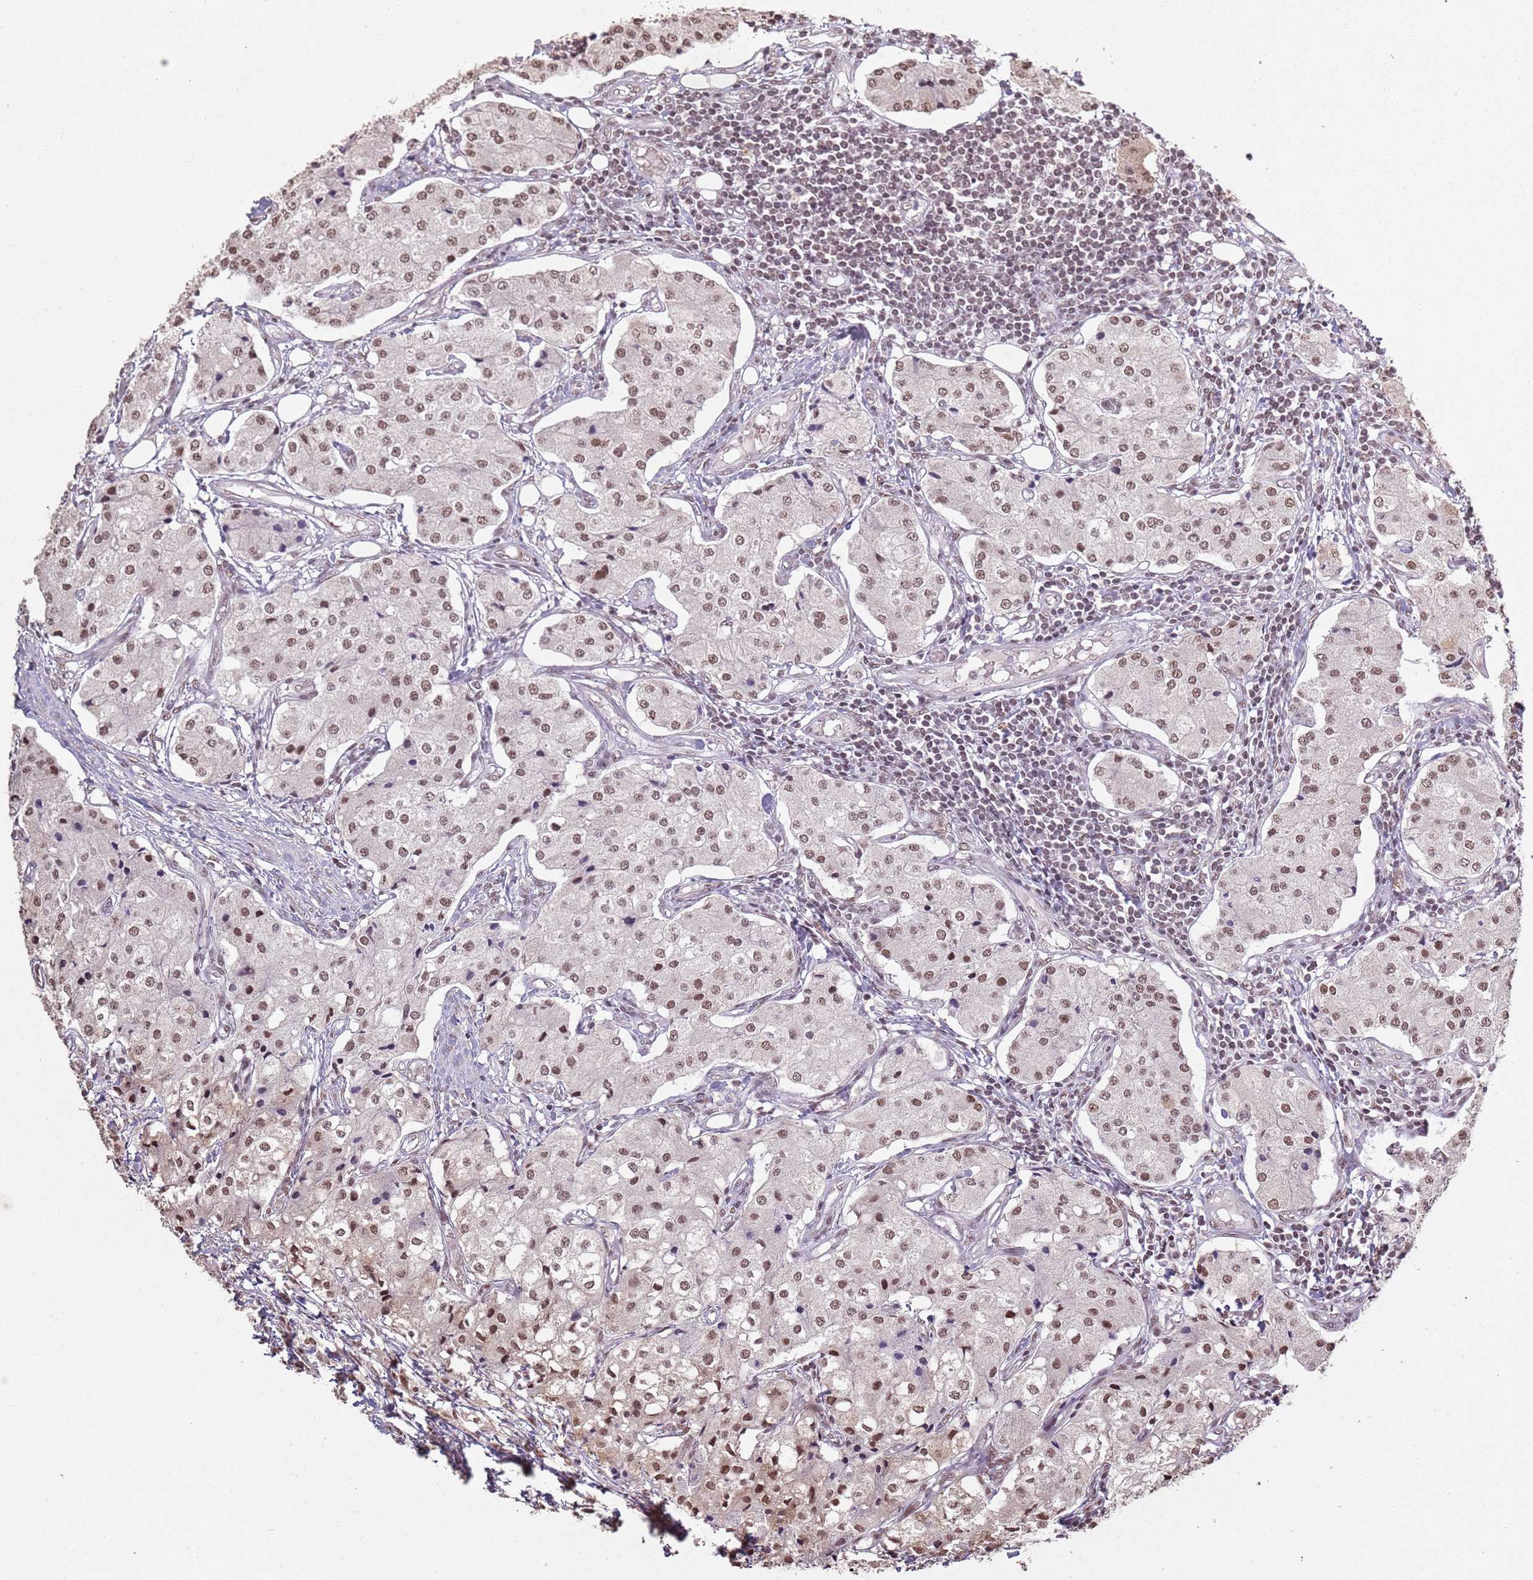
{"staining": {"intensity": "moderate", "quantity": ">75%", "location": "nuclear"}, "tissue": "carcinoid", "cell_type": "Tumor cells", "image_type": "cancer", "snomed": [{"axis": "morphology", "description": "Carcinoid, malignant, NOS"}, {"axis": "topography", "description": "Colon"}], "caption": "This is a micrograph of immunohistochemistry staining of carcinoid, which shows moderate positivity in the nuclear of tumor cells.", "gene": "ARL14EP", "patient": {"sex": "female", "age": 52}}